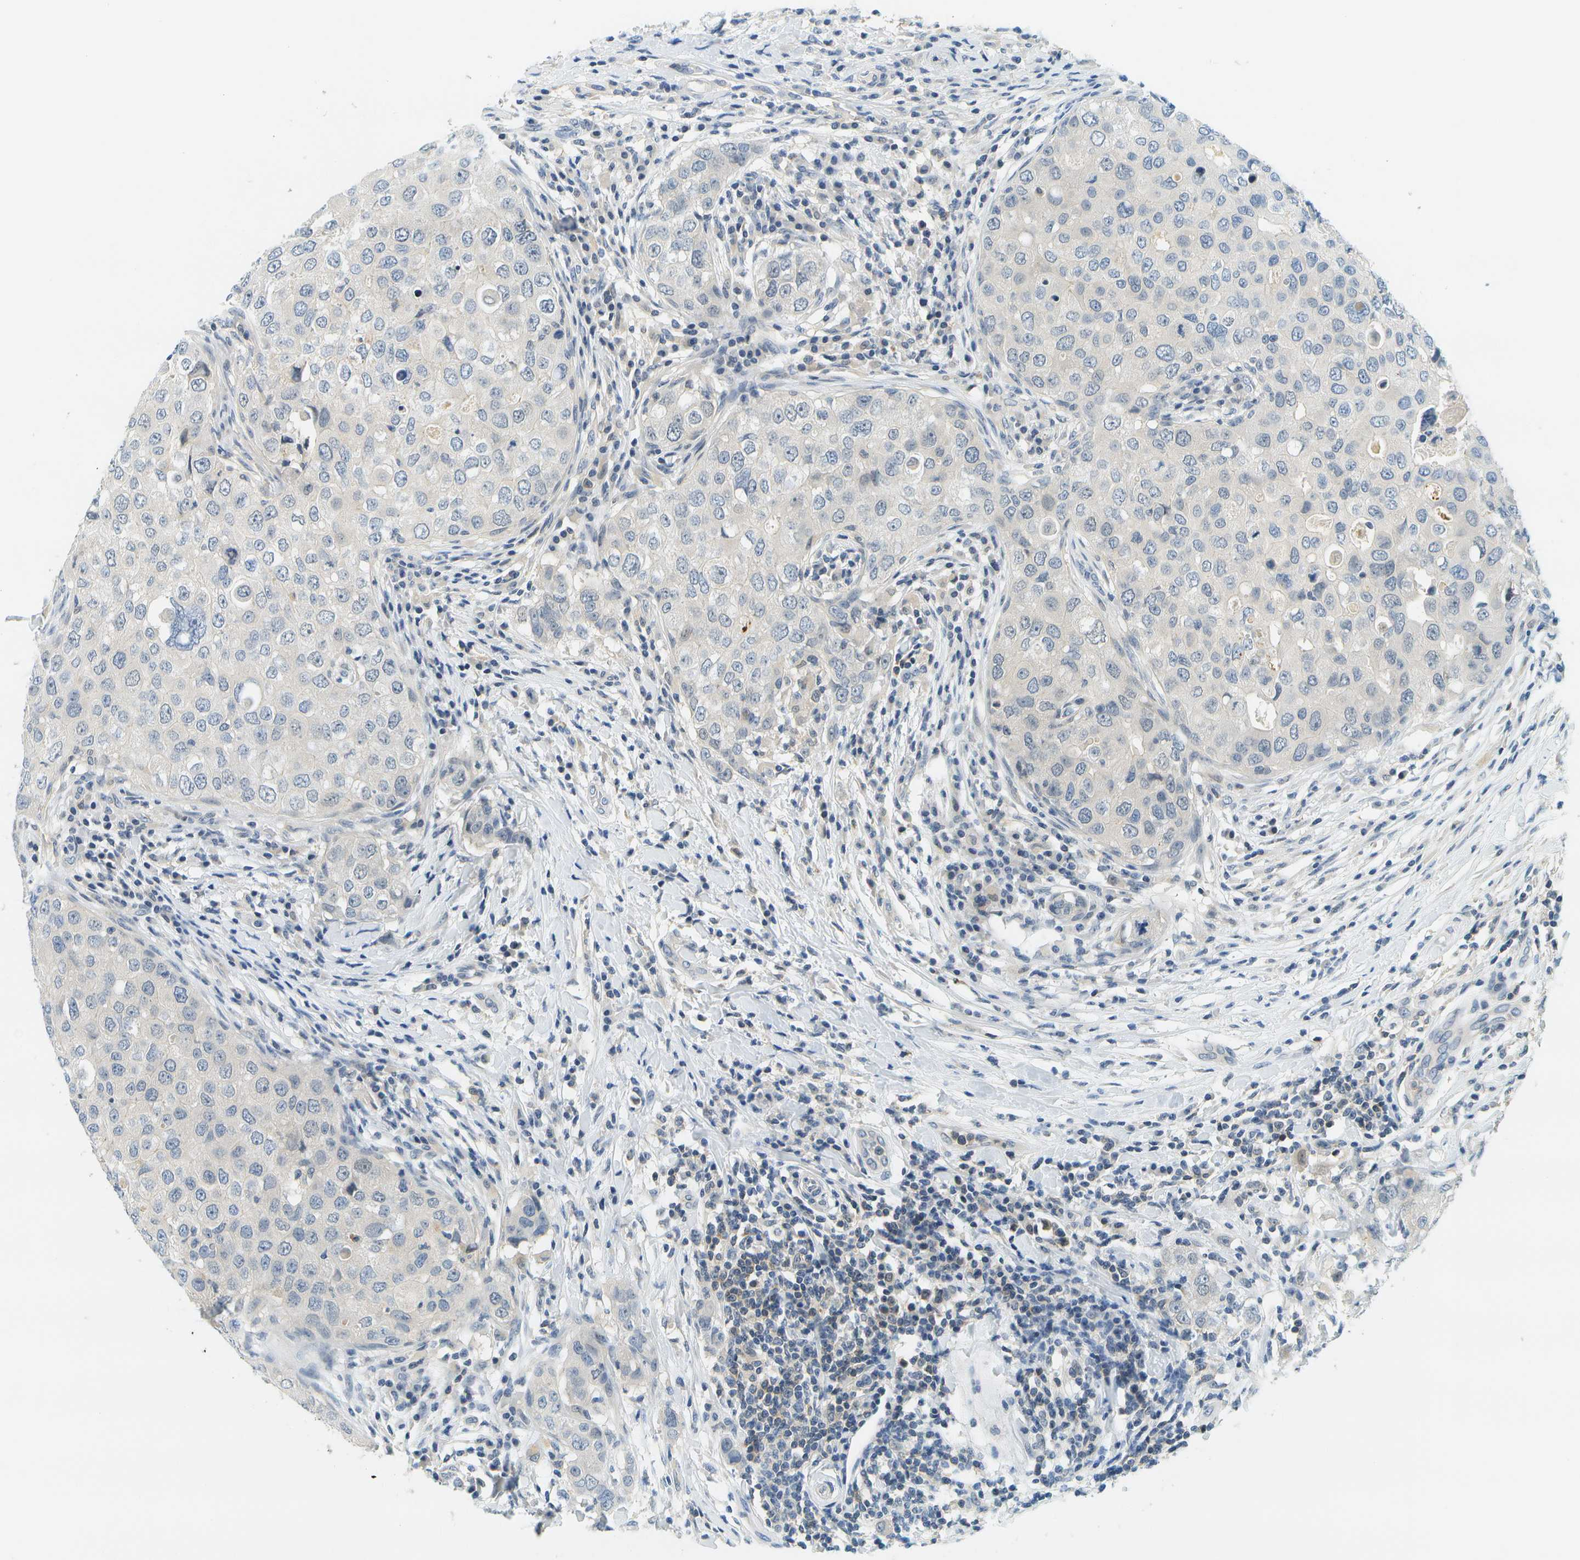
{"staining": {"intensity": "negative", "quantity": "none", "location": "none"}, "tissue": "breast cancer", "cell_type": "Tumor cells", "image_type": "cancer", "snomed": [{"axis": "morphology", "description": "Duct carcinoma"}, {"axis": "topography", "description": "Breast"}], "caption": "A histopathology image of breast infiltrating ductal carcinoma stained for a protein demonstrates no brown staining in tumor cells.", "gene": "RASGRP2", "patient": {"sex": "female", "age": 27}}